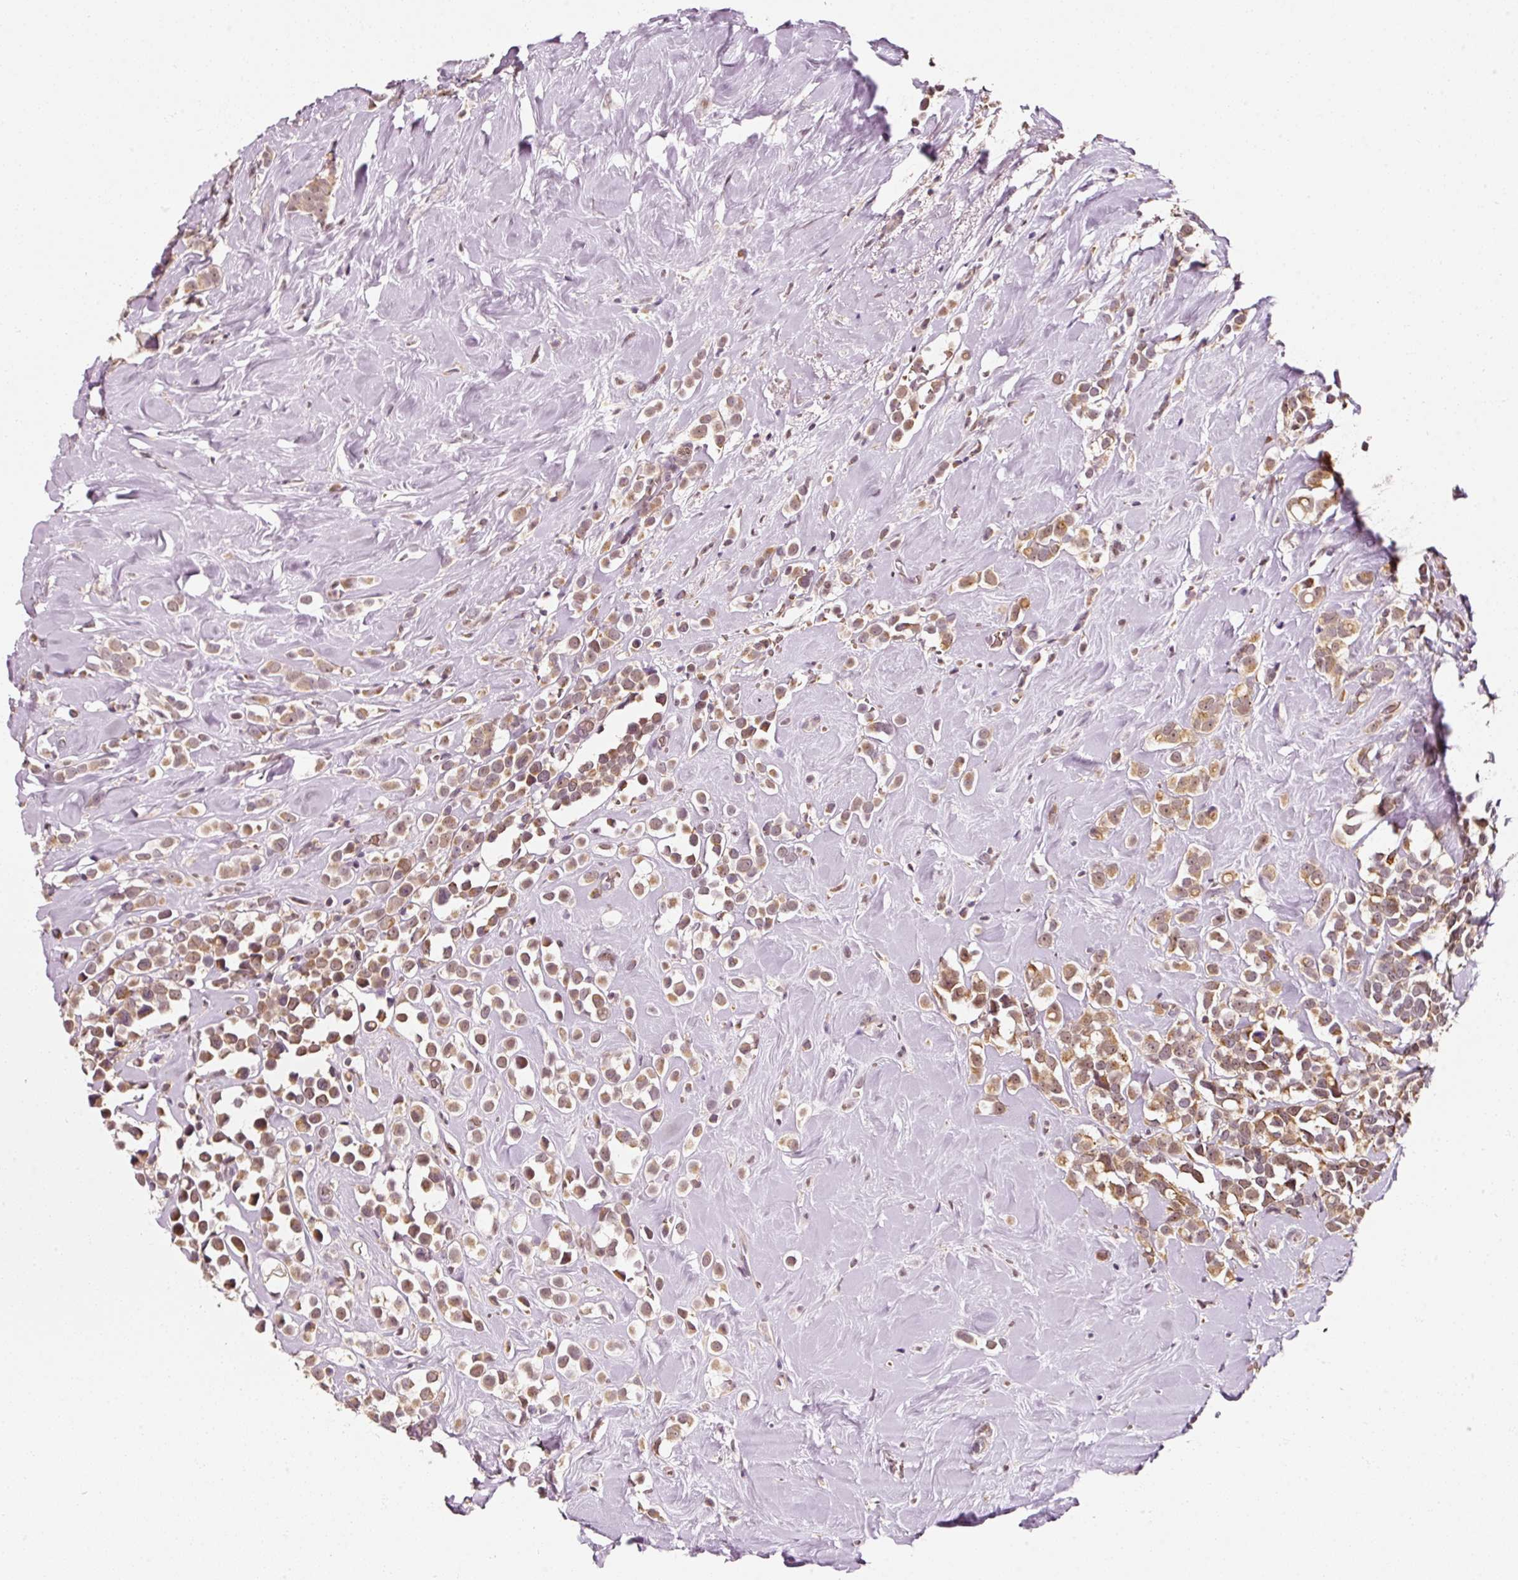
{"staining": {"intensity": "moderate", "quantity": ">75%", "location": "cytoplasmic/membranous,nuclear"}, "tissue": "breast cancer", "cell_type": "Tumor cells", "image_type": "cancer", "snomed": [{"axis": "morphology", "description": "Duct carcinoma"}, {"axis": "topography", "description": "Breast"}], "caption": "The image displays a brown stain indicating the presence of a protein in the cytoplasmic/membranous and nuclear of tumor cells in breast intraductal carcinoma. (Brightfield microscopy of DAB IHC at high magnification).", "gene": "ZNF460", "patient": {"sex": "female", "age": 80}}